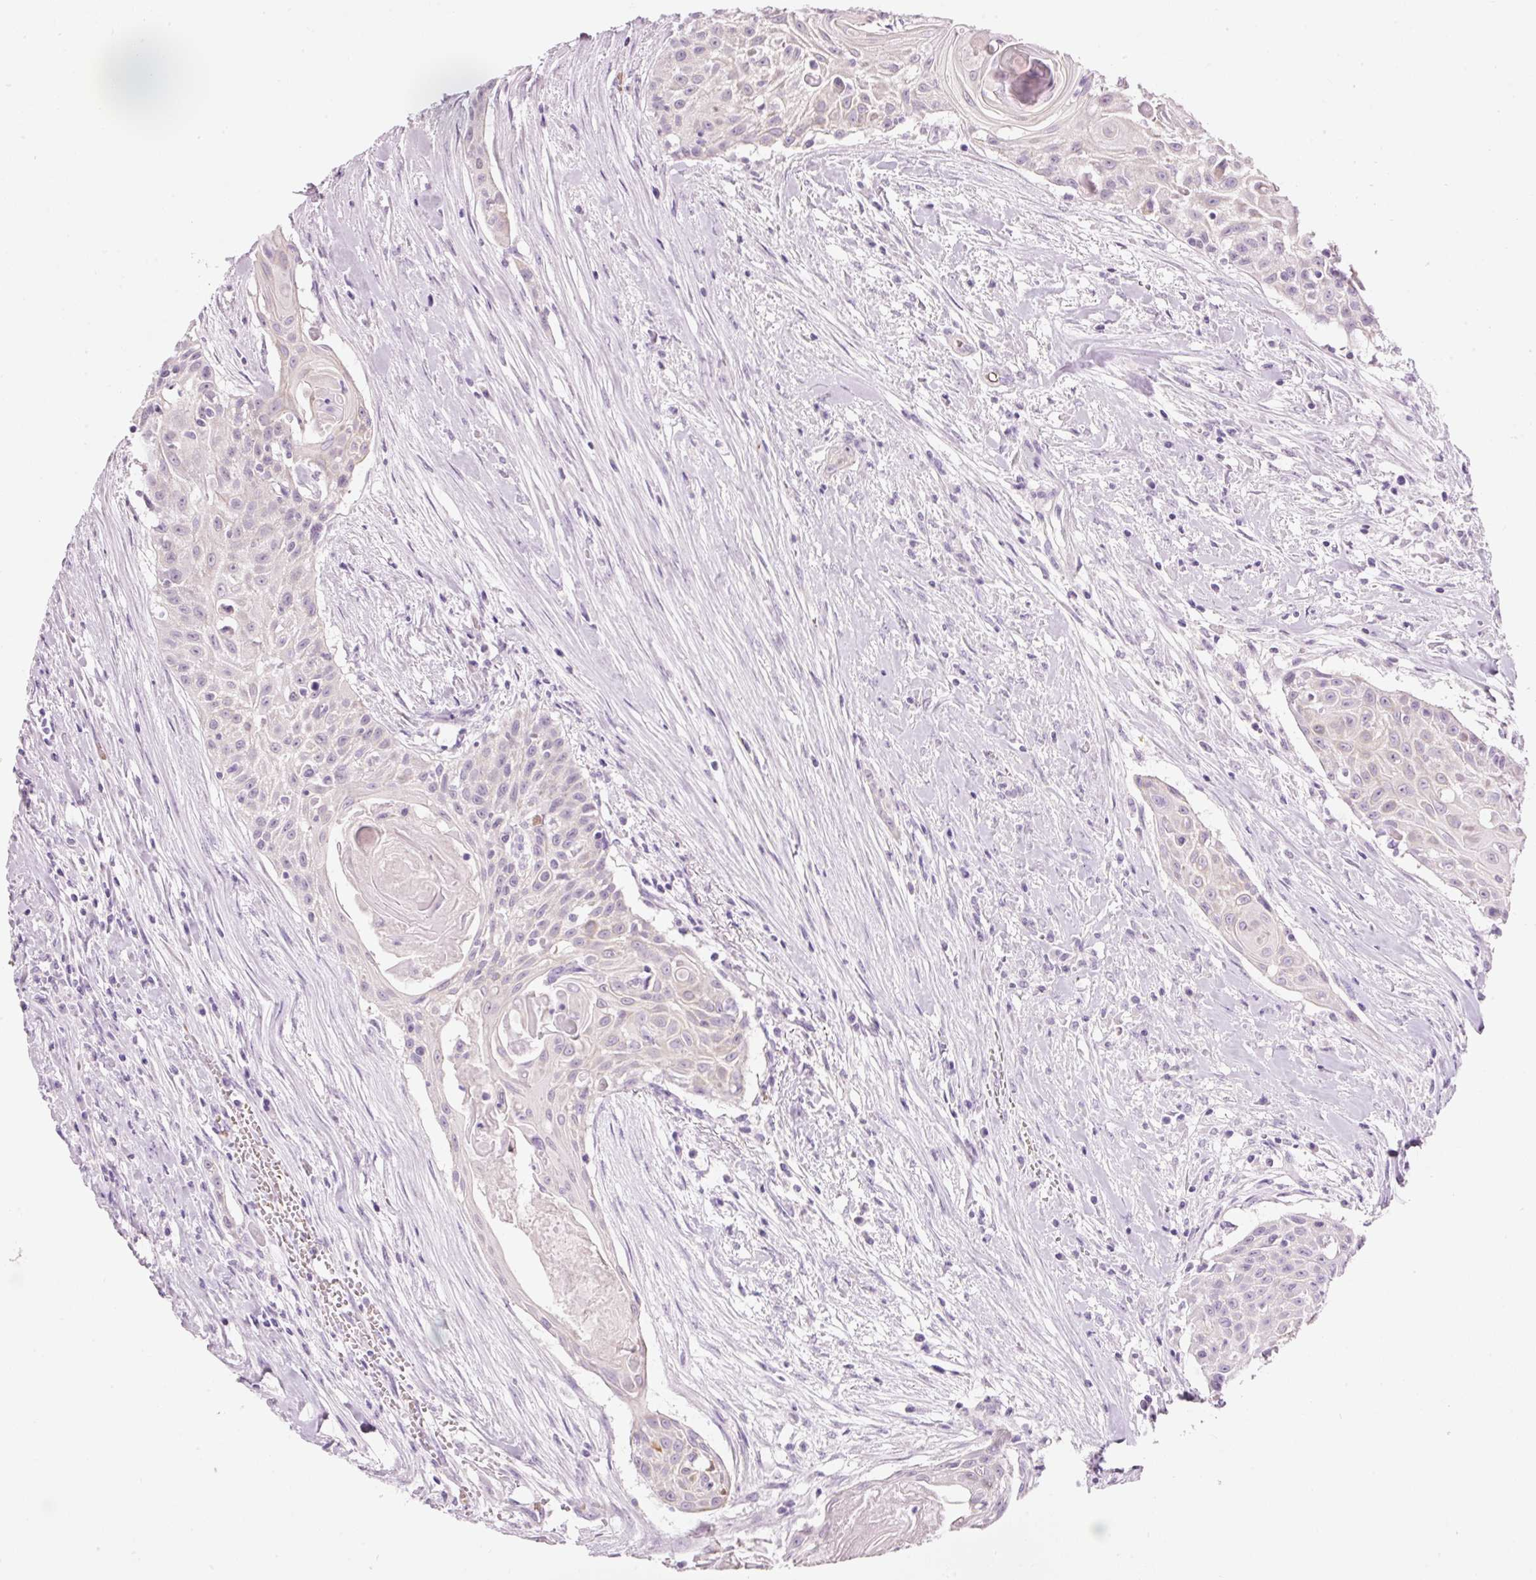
{"staining": {"intensity": "negative", "quantity": "none", "location": "none"}, "tissue": "head and neck cancer", "cell_type": "Tumor cells", "image_type": "cancer", "snomed": [{"axis": "morphology", "description": "Squamous cell carcinoma, NOS"}, {"axis": "topography", "description": "Lymph node"}, {"axis": "topography", "description": "Salivary gland"}, {"axis": "topography", "description": "Head-Neck"}], "caption": "The histopathology image displays no significant staining in tumor cells of head and neck cancer. (IHC, brightfield microscopy, high magnification).", "gene": "DHRS11", "patient": {"sex": "female", "age": 74}}